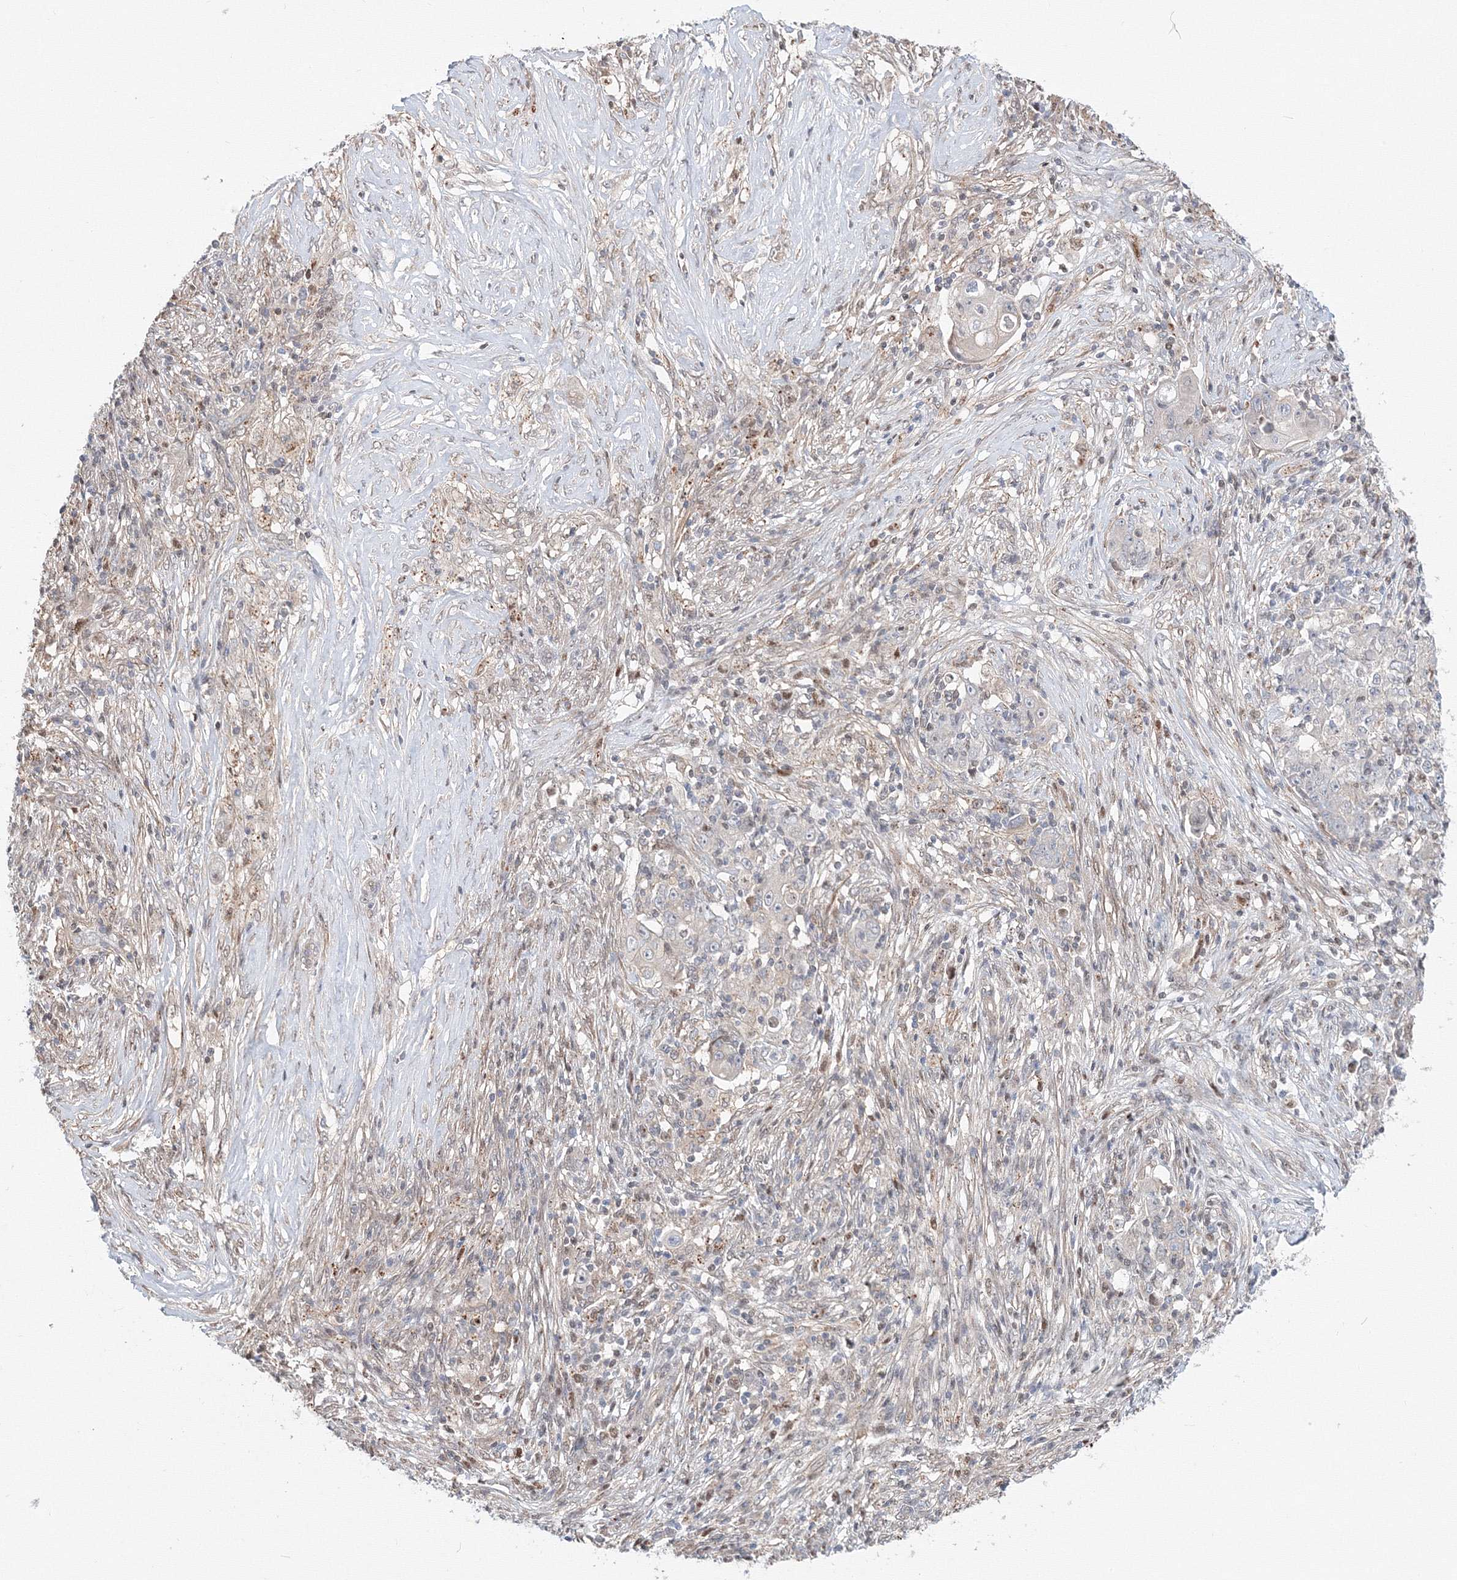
{"staining": {"intensity": "negative", "quantity": "none", "location": "none"}, "tissue": "ovarian cancer", "cell_type": "Tumor cells", "image_type": "cancer", "snomed": [{"axis": "morphology", "description": "Carcinoma, endometroid"}, {"axis": "topography", "description": "Ovary"}], "caption": "The photomicrograph exhibits no staining of tumor cells in ovarian cancer (endometroid carcinoma).", "gene": "ARHGAP21", "patient": {"sex": "female", "age": 42}}